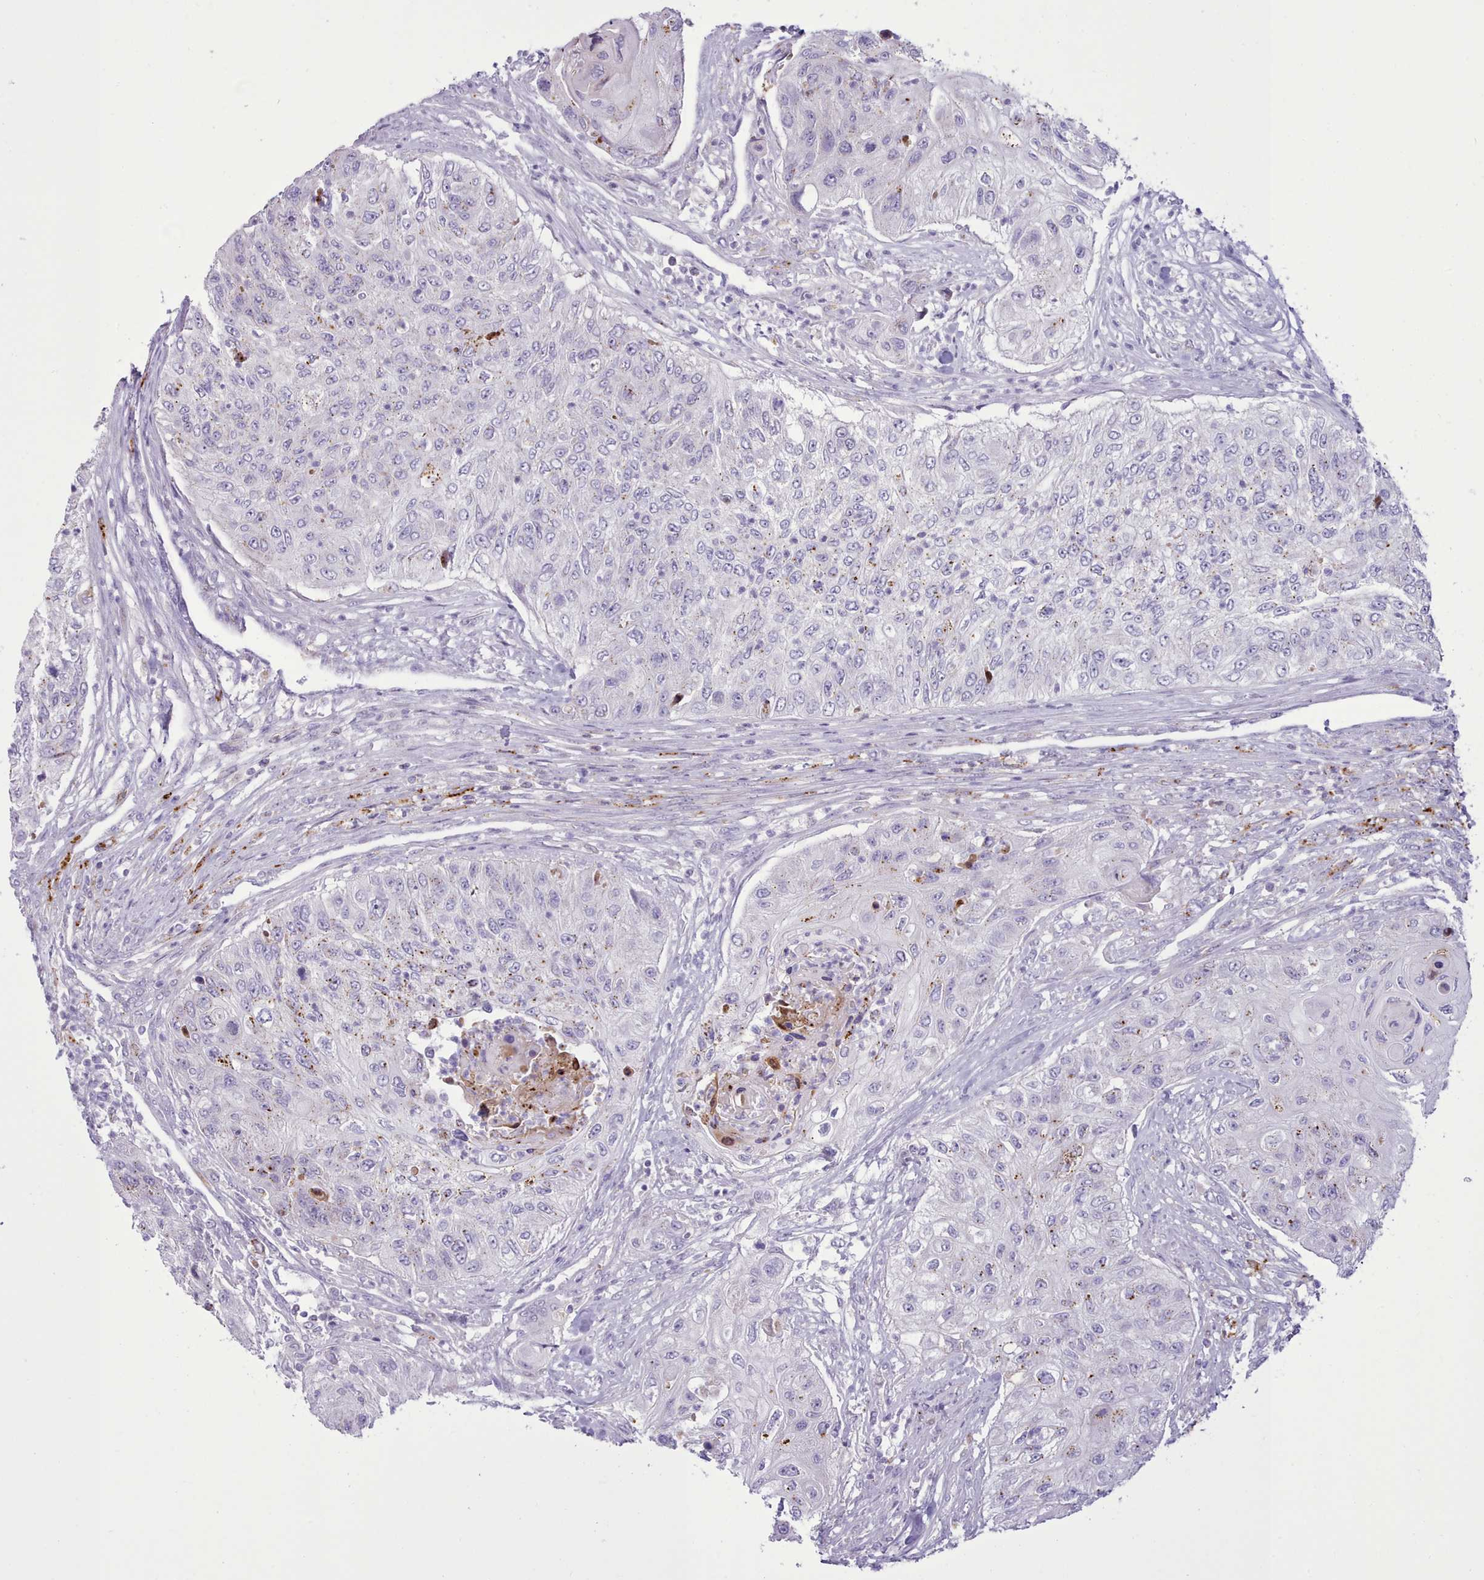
{"staining": {"intensity": "negative", "quantity": "none", "location": "none"}, "tissue": "urothelial cancer", "cell_type": "Tumor cells", "image_type": "cancer", "snomed": [{"axis": "morphology", "description": "Urothelial carcinoma, High grade"}, {"axis": "topography", "description": "Urinary bladder"}], "caption": "Histopathology image shows no protein positivity in tumor cells of urothelial cancer tissue.", "gene": "SRD5A1", "patient": {"sex": "female", "age": 60}}